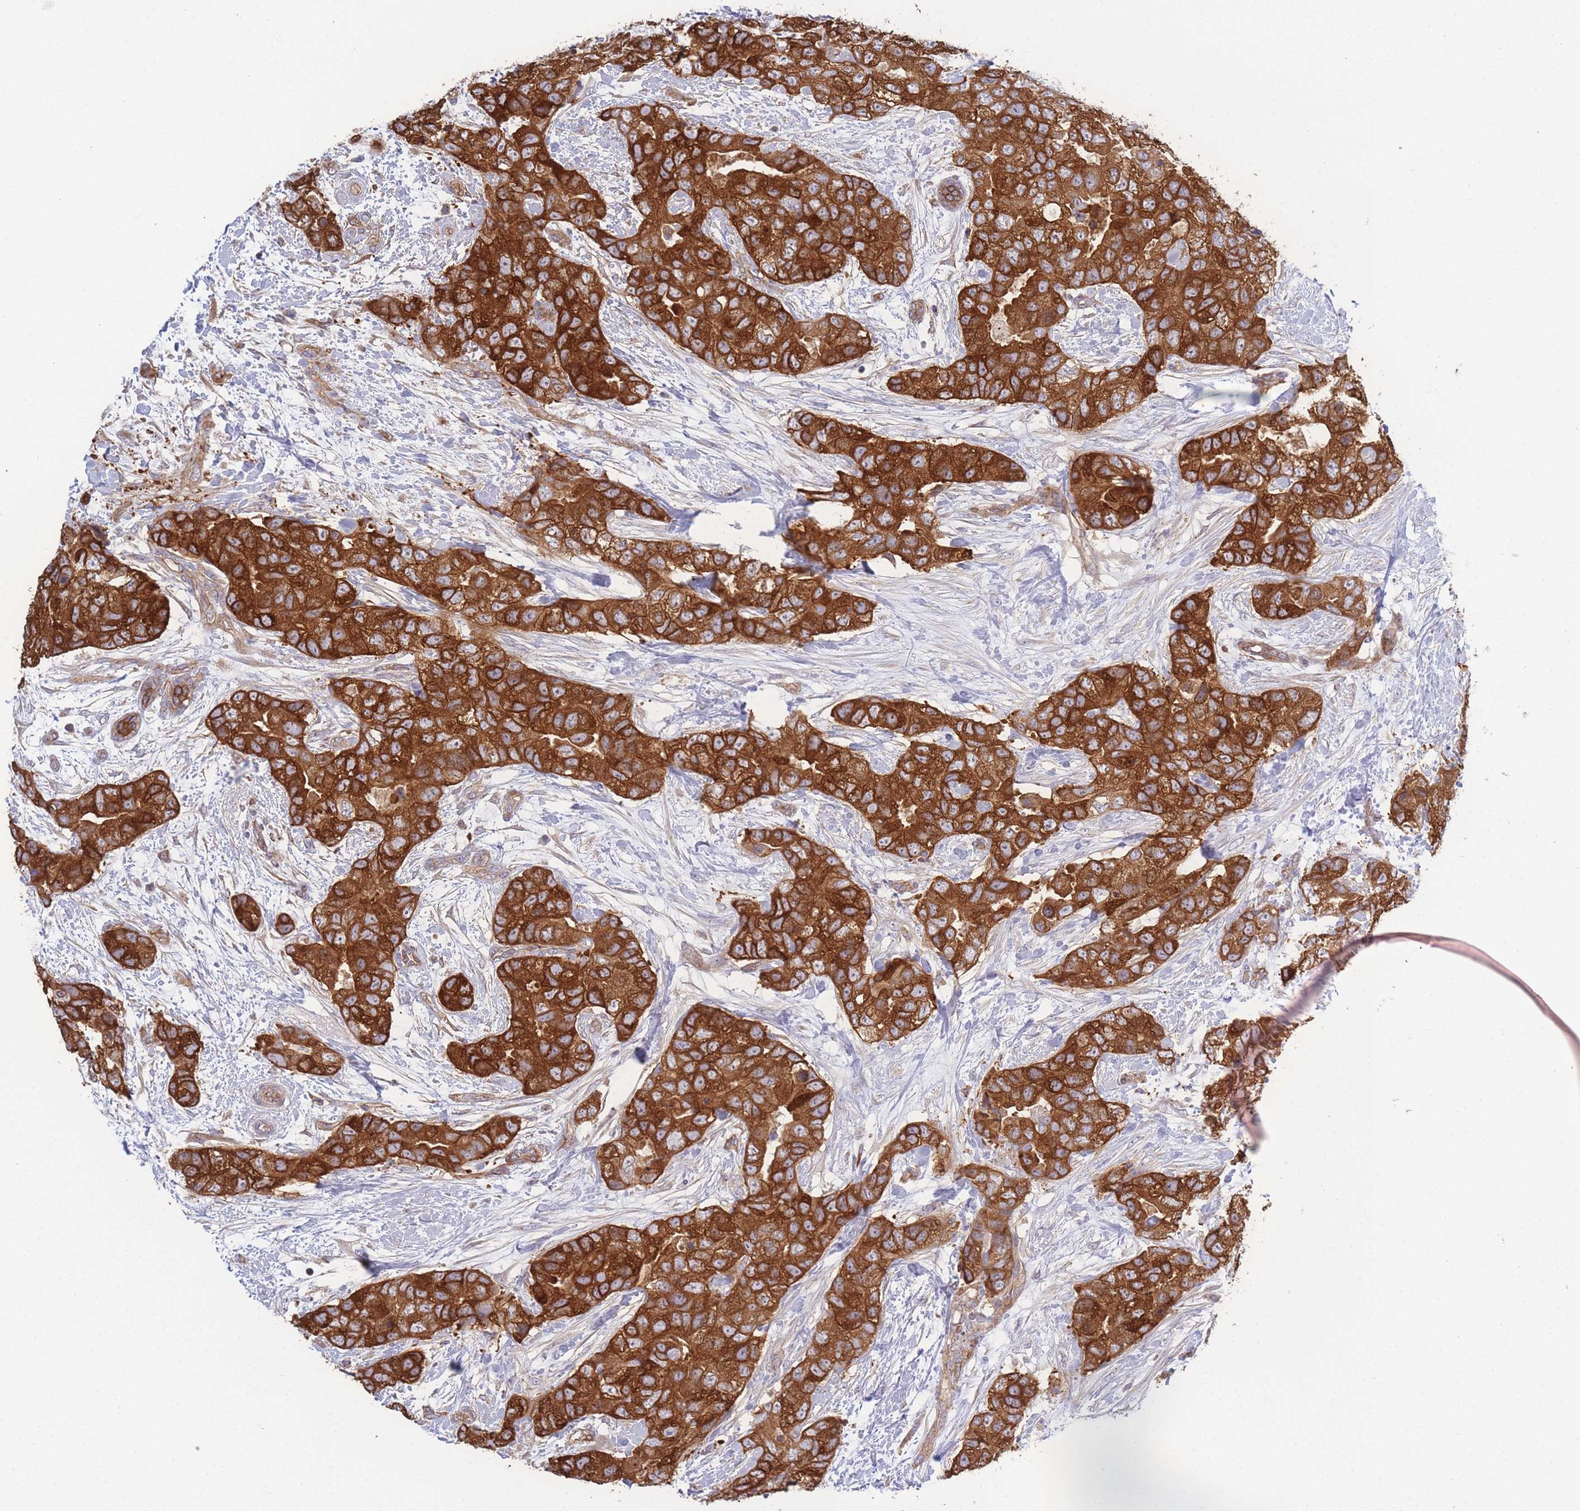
{"staining": {"intensity": "strong", "quantity": ">75%", "location": "cytoplasmic/membranous"}, "tissue": "breast cancer", "cell_type": "Tumor cells", "image_type": "cancer", "snomed": [{"axis": "morphology", "description": "Duct carcinoma"}, {"axis": "topography", "description": "Breast"}], "caption": "Strong cytoplasmic/membranous protein expression is seen in about >75% of tumor cells in breast cancer (intraductal carcinoma).", "gene": "STEAP3", "patient": {"sex": "female", "age": 62}}